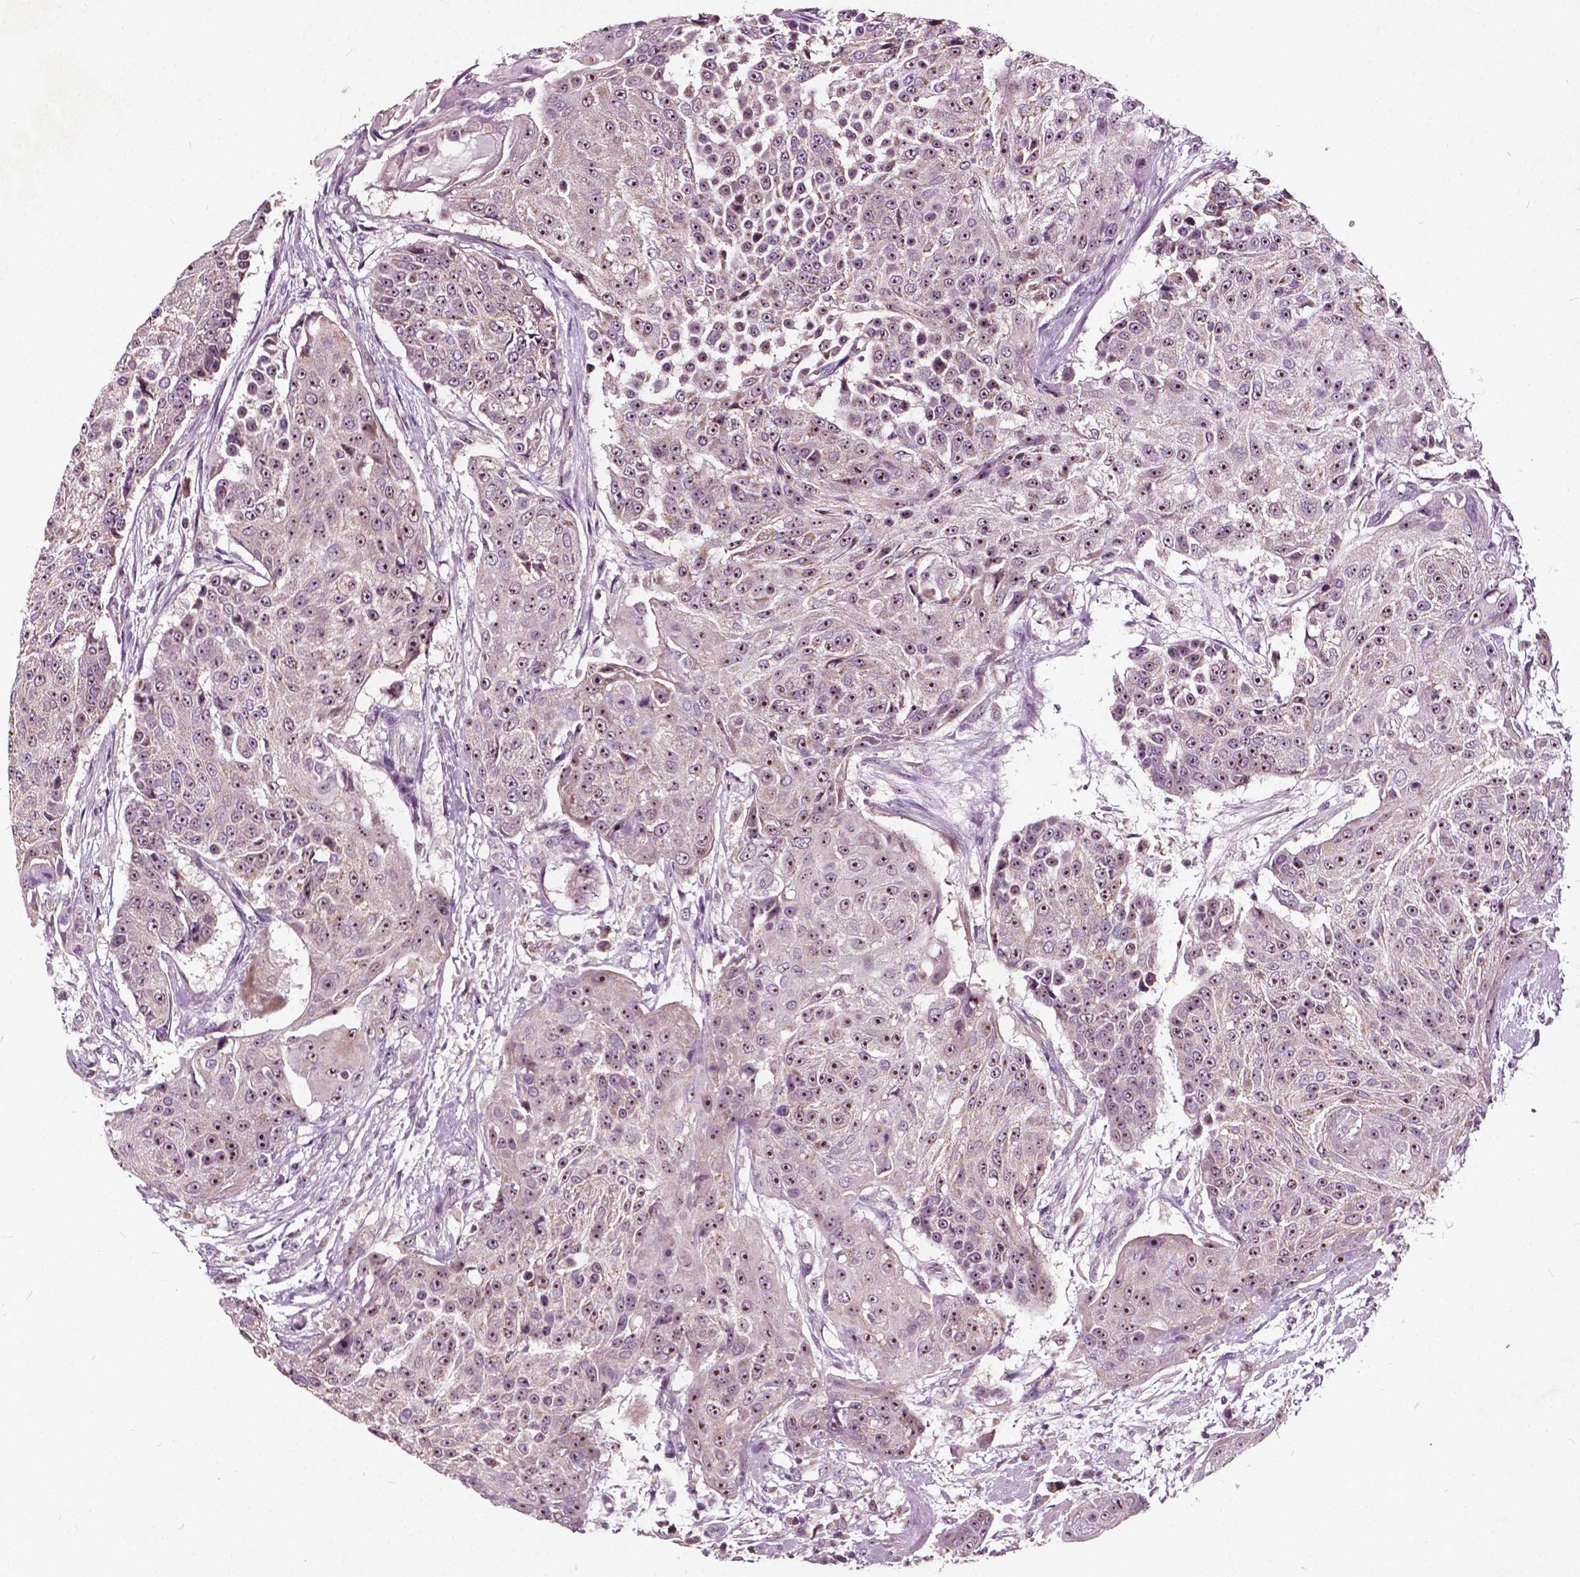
{"staining": {"intensity": "moderate", "quantity": ">75%", "location": "nuclear"}, "tissue": "urothelial cancer", "cell_type": "Tumor cells", "image_type": "cancer", "snomed": [{"axis": "morphology", "description": "Urothelial carcinoma, High grade"}, {"axis": "topography", "description": "Urinary bladder"}], "caption": "Immunohistochemistry (DAB) staining of human urothelial cancer reveals moderate nuclear protein expression in about >75% of tumor cells.", "gene": "ODF3L2", "patient": {"sex": "female", "age": 63}}